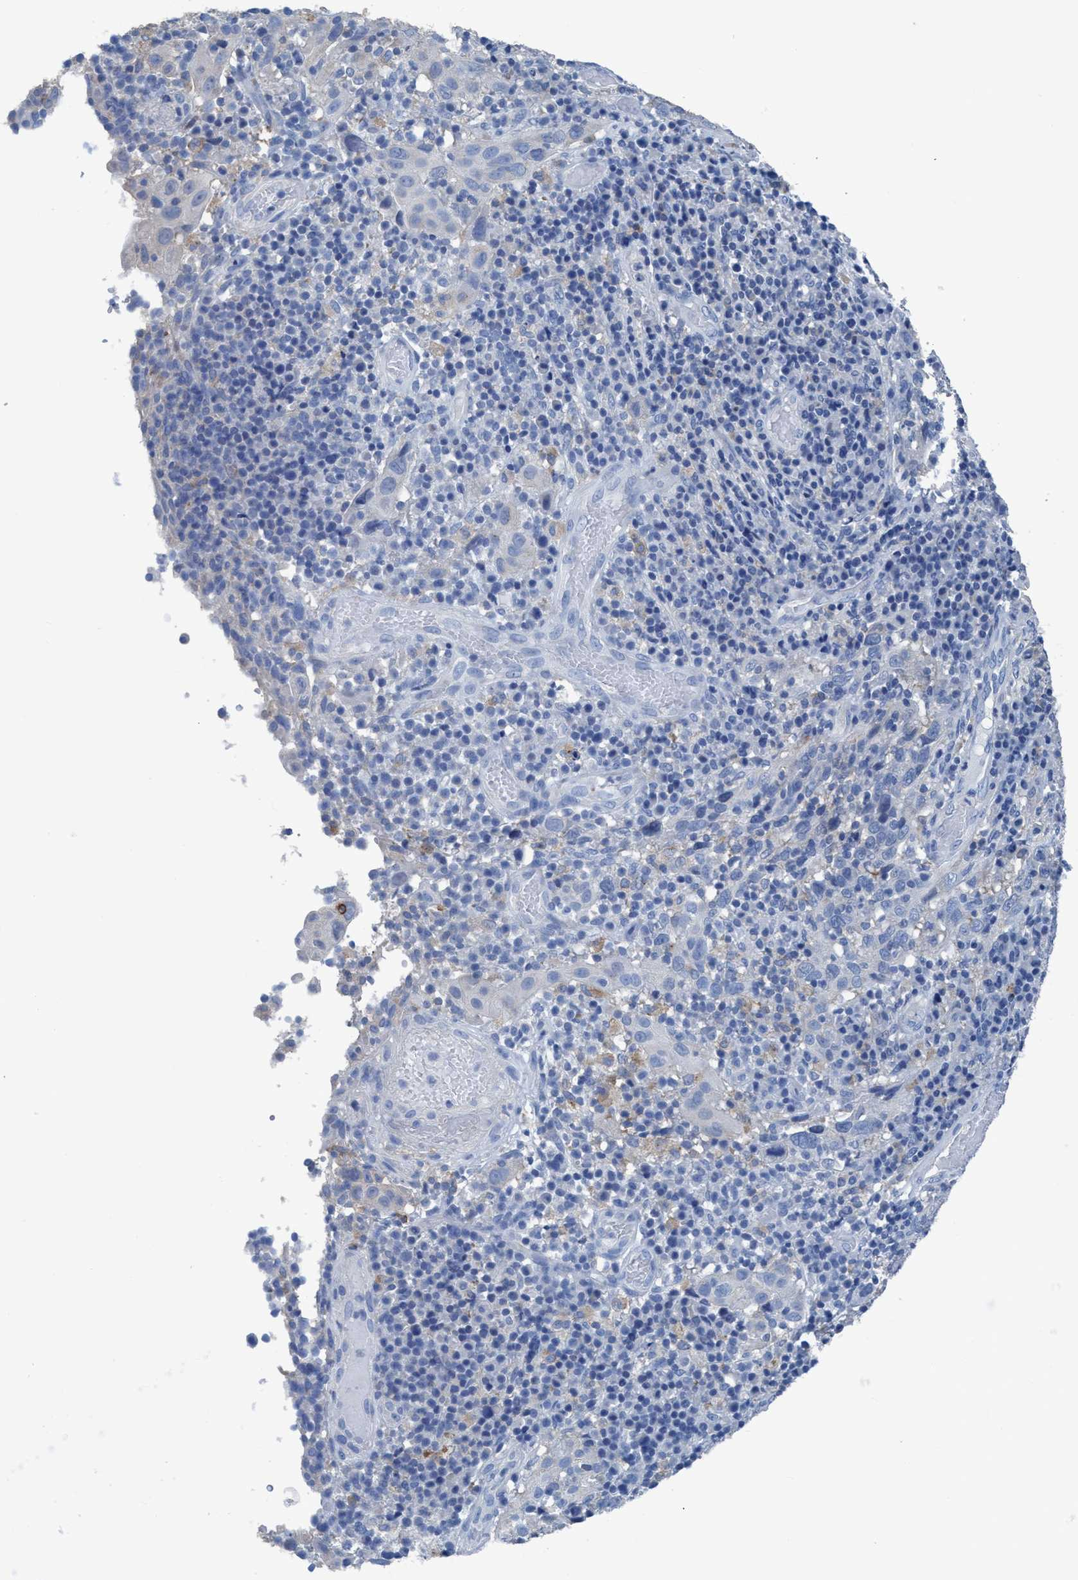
{"staining": {"intensity": "weak", "quantity": "<25%", "location": "cytoplasmic/membranous"}, "tissue": "cervical cancer", "cell_type": "Tumor cells", "image_type": "cancer", "snomed": [{"axis": "morphology", "description": "Squamous cell carcinoma, NOS"}, {"axis": "topography", "description": "Cervix"}], "caption": "Cervical cancer stained for a protein using immunohistochemistry exhibits no positivity tumor cells.", "gene": "DNAI1", "patient": {"sex": "female", "age": 46}}